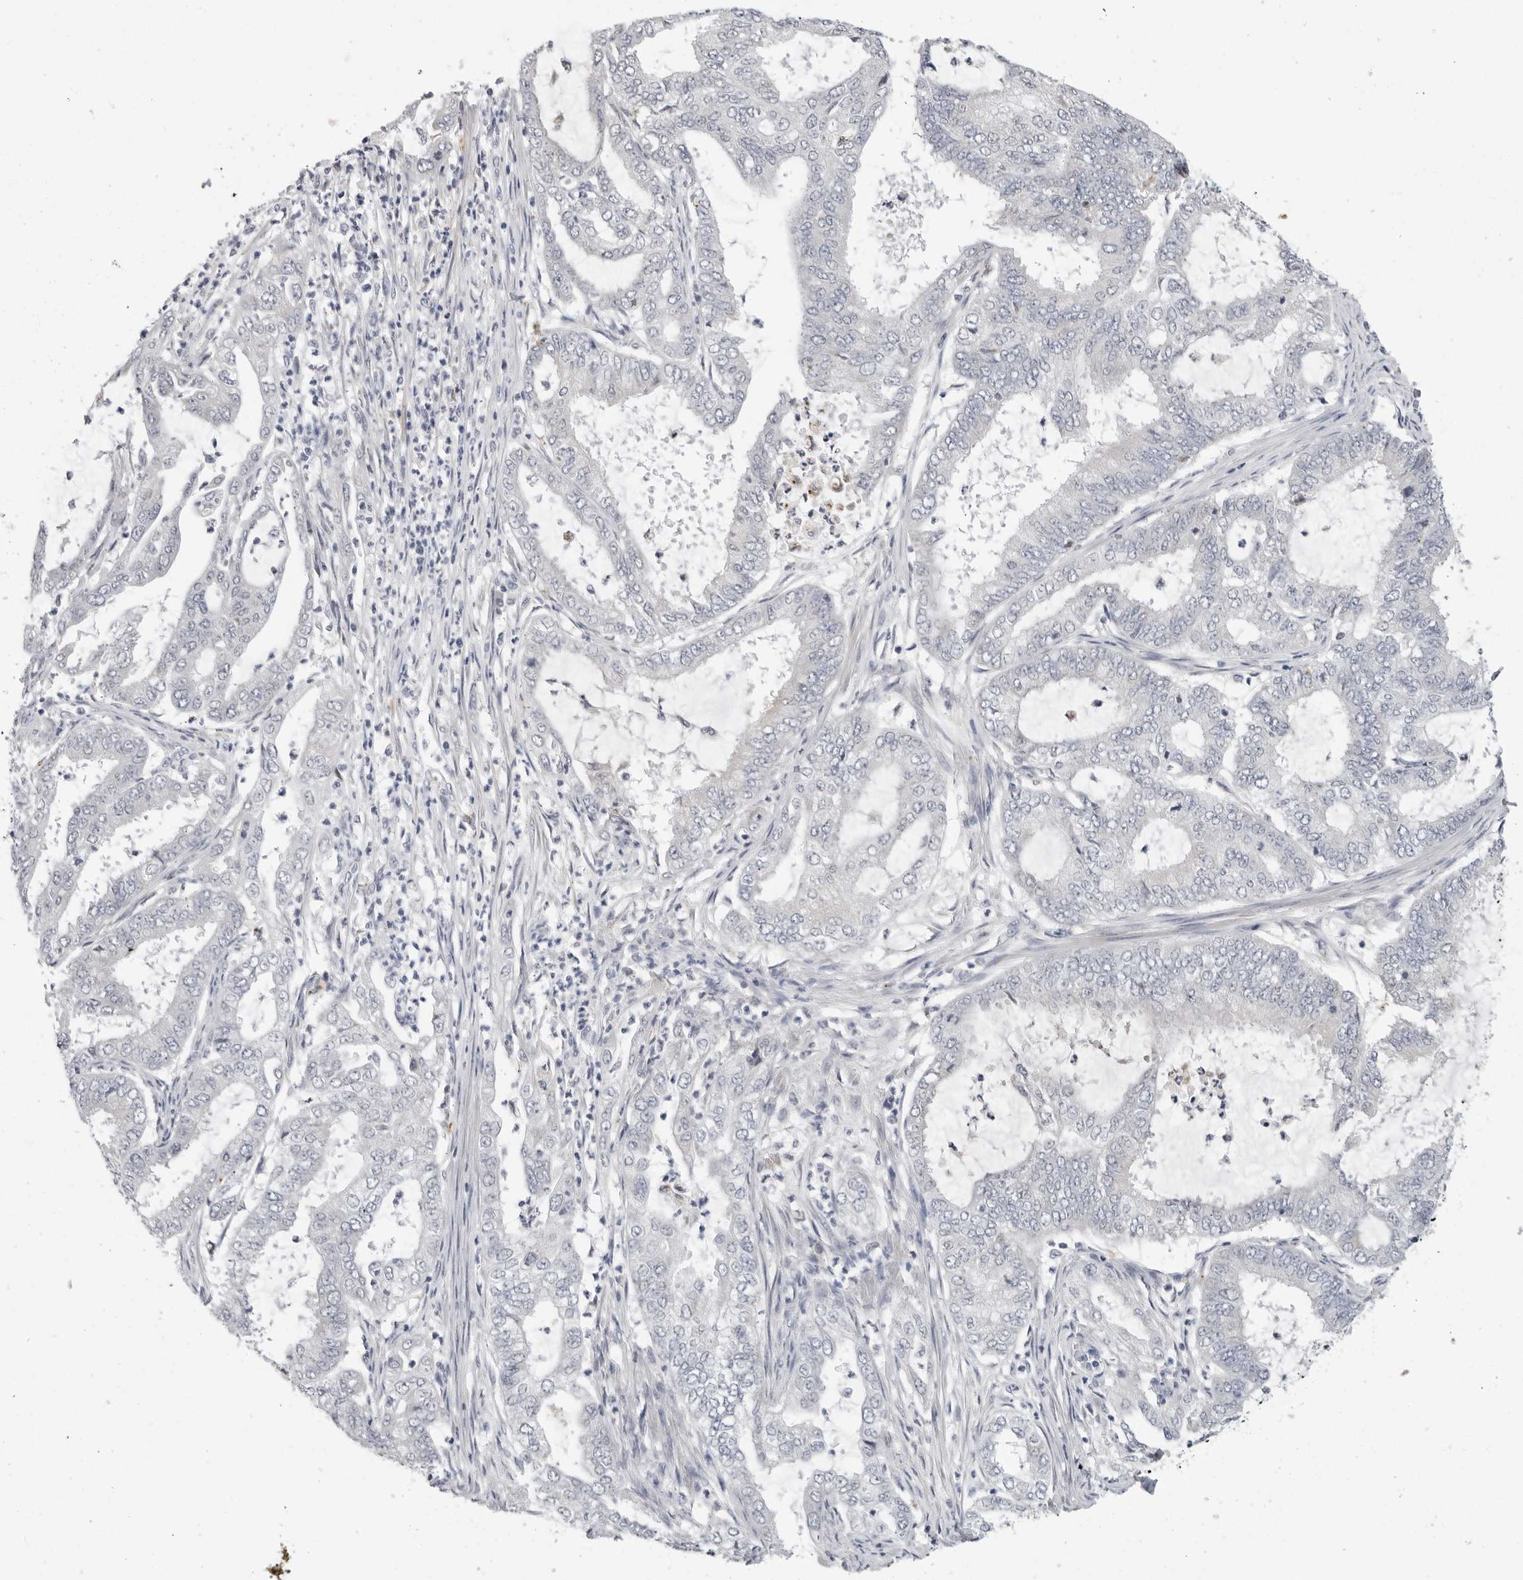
{"staining": {"intensity": "negative", "quantity": "none", "location": "none"}, "tissue": "endometrial cancer", "cell_type": "Tumor cells", "image_type": "cancer", "snomed": [{"axis": "morphology", "description": "Adenocarcinoma, NOS"}, {"axis": "topography", "description": "Endometrium"}], "caption": "Immunohistochemistry micrograph of human endometrial cancer (adenocarcinoma) stained for a protein (brown), which demonstrates no expression in tumor cells.", "gene": "ZNF502", "patient": {"sex": "female", "age": 51}}